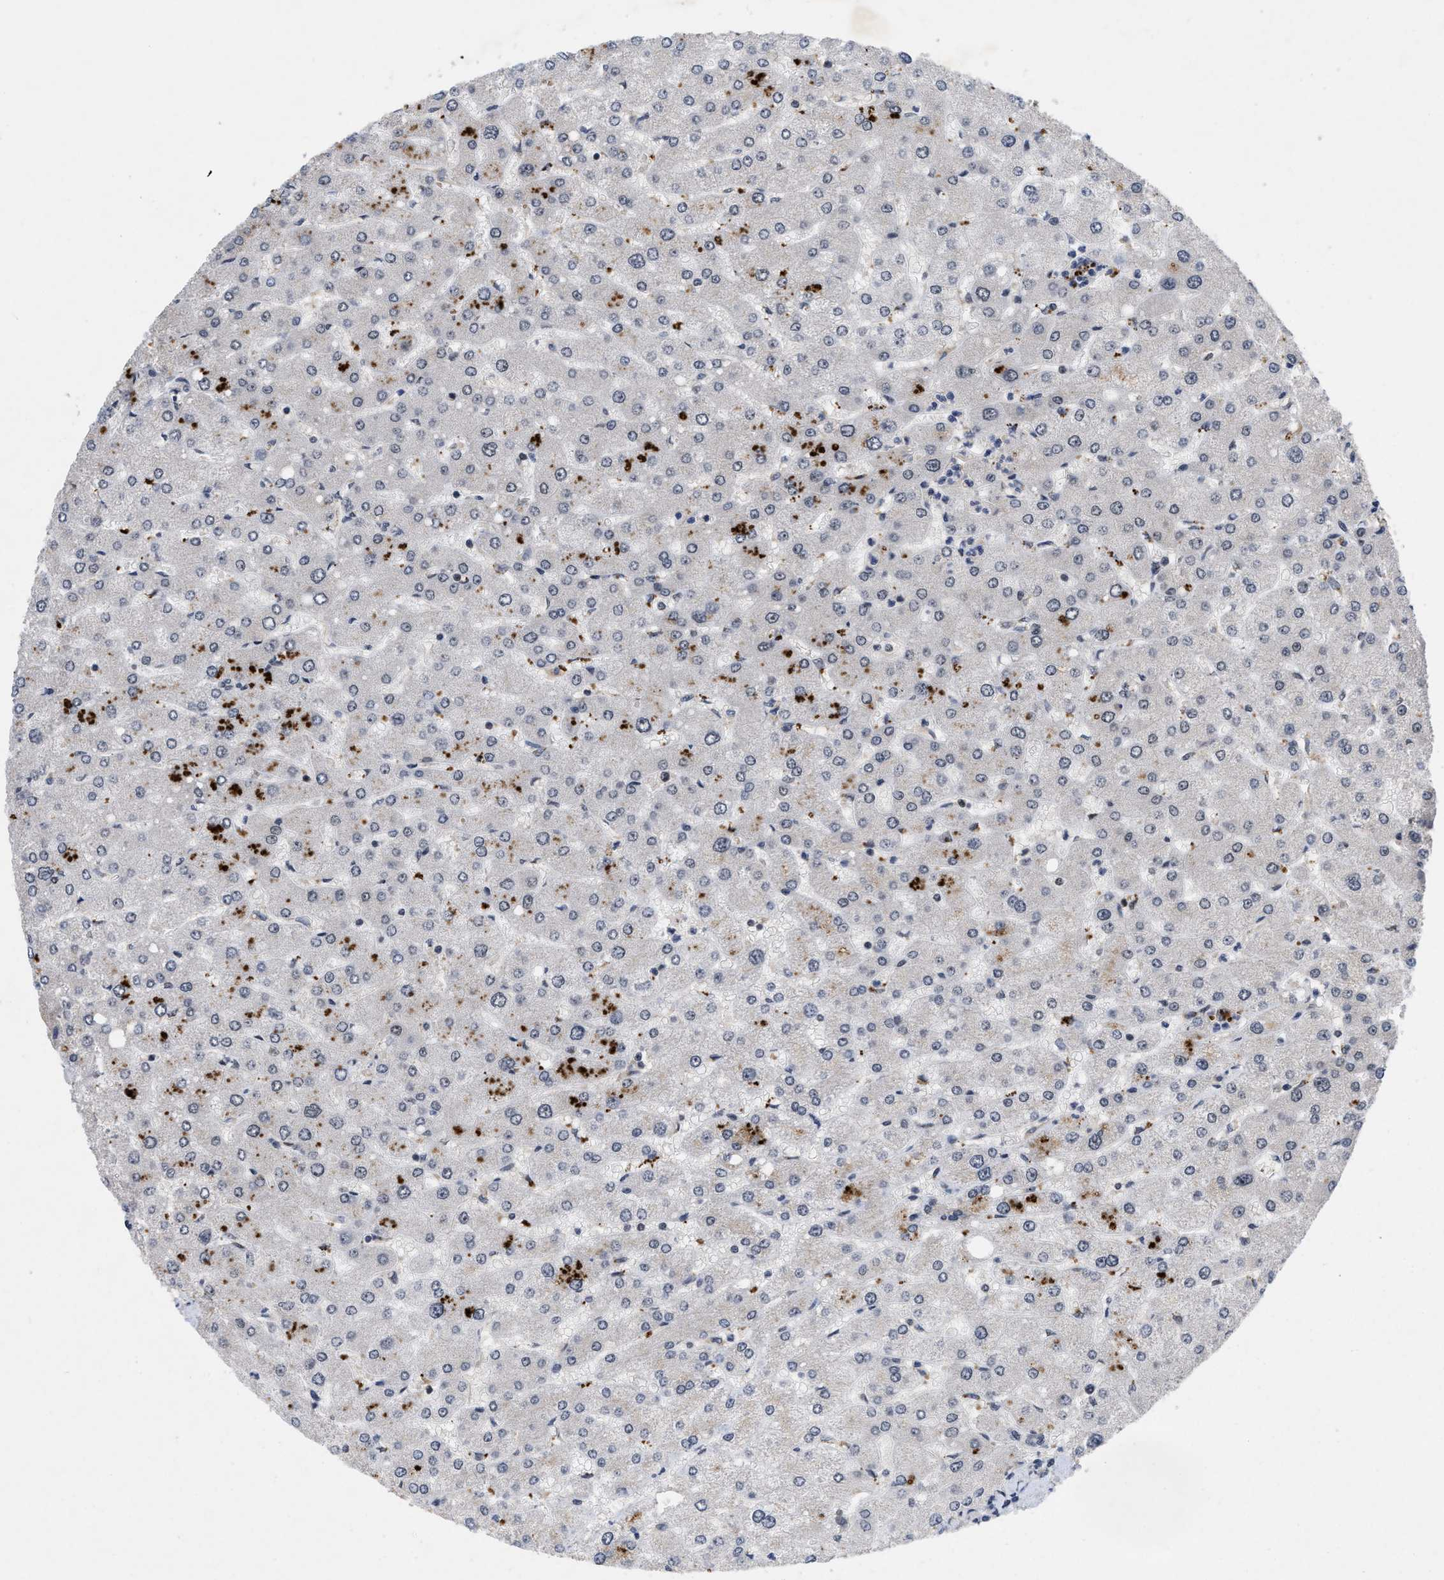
{"staining": {"intensity": "weak", "quantity": "25%-75%", "location": "nuclear"}, "tissue": "liver", "cell_type": "Cholangiocytes", "image_type": "normal", "snomed": [{"axis": "morphology", "description": "Normal tissue, NOS"}, {"axis": "topography", "description": "Liver"}], "caption": "A high-resolution micrograph shows IHC staining of normal liver, which reveals weak nuclear expression in approximately 25%-75% of cholangiocytes.", "gene": "ZNF346", "patient": {"sex": "male", "age": 55}}